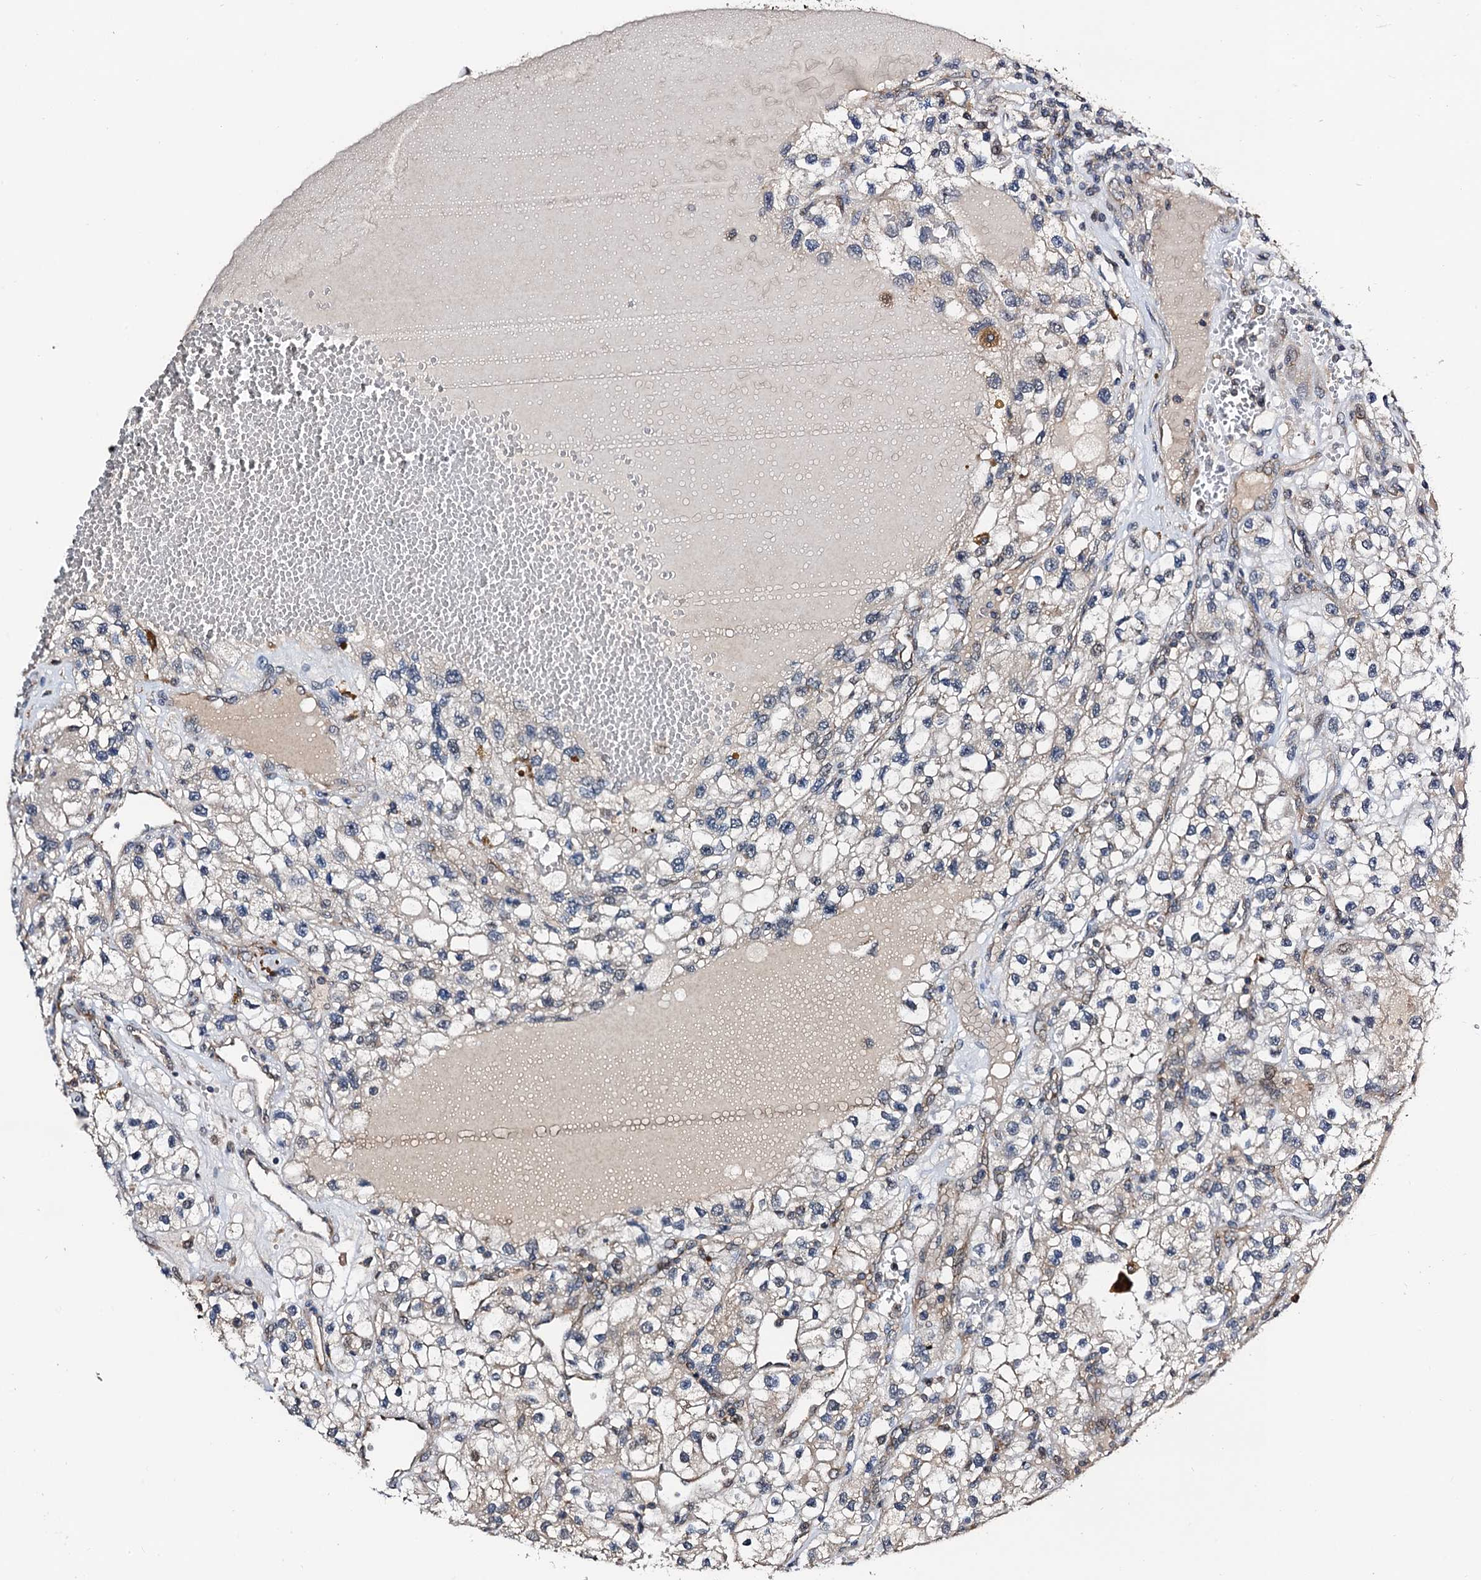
{"staining": {"intensity": "negative", "quantity": "none", "location": "none"}, "tissue": "renal cancer", "cell_type": "Tumor cells", "image_type": "cancer", "snomed": [{"axis": "morphology", "description": "Adenocarcinoma, NOS"}, {"axis": "topography", "description": "Kidney"}], "caption": "The histopathology image exhibits no significant staining in tumor cells of renal cancer (adenocarcinoma).", "gene": "NAA16", "patient": {"sex": "female", "age": 57}}